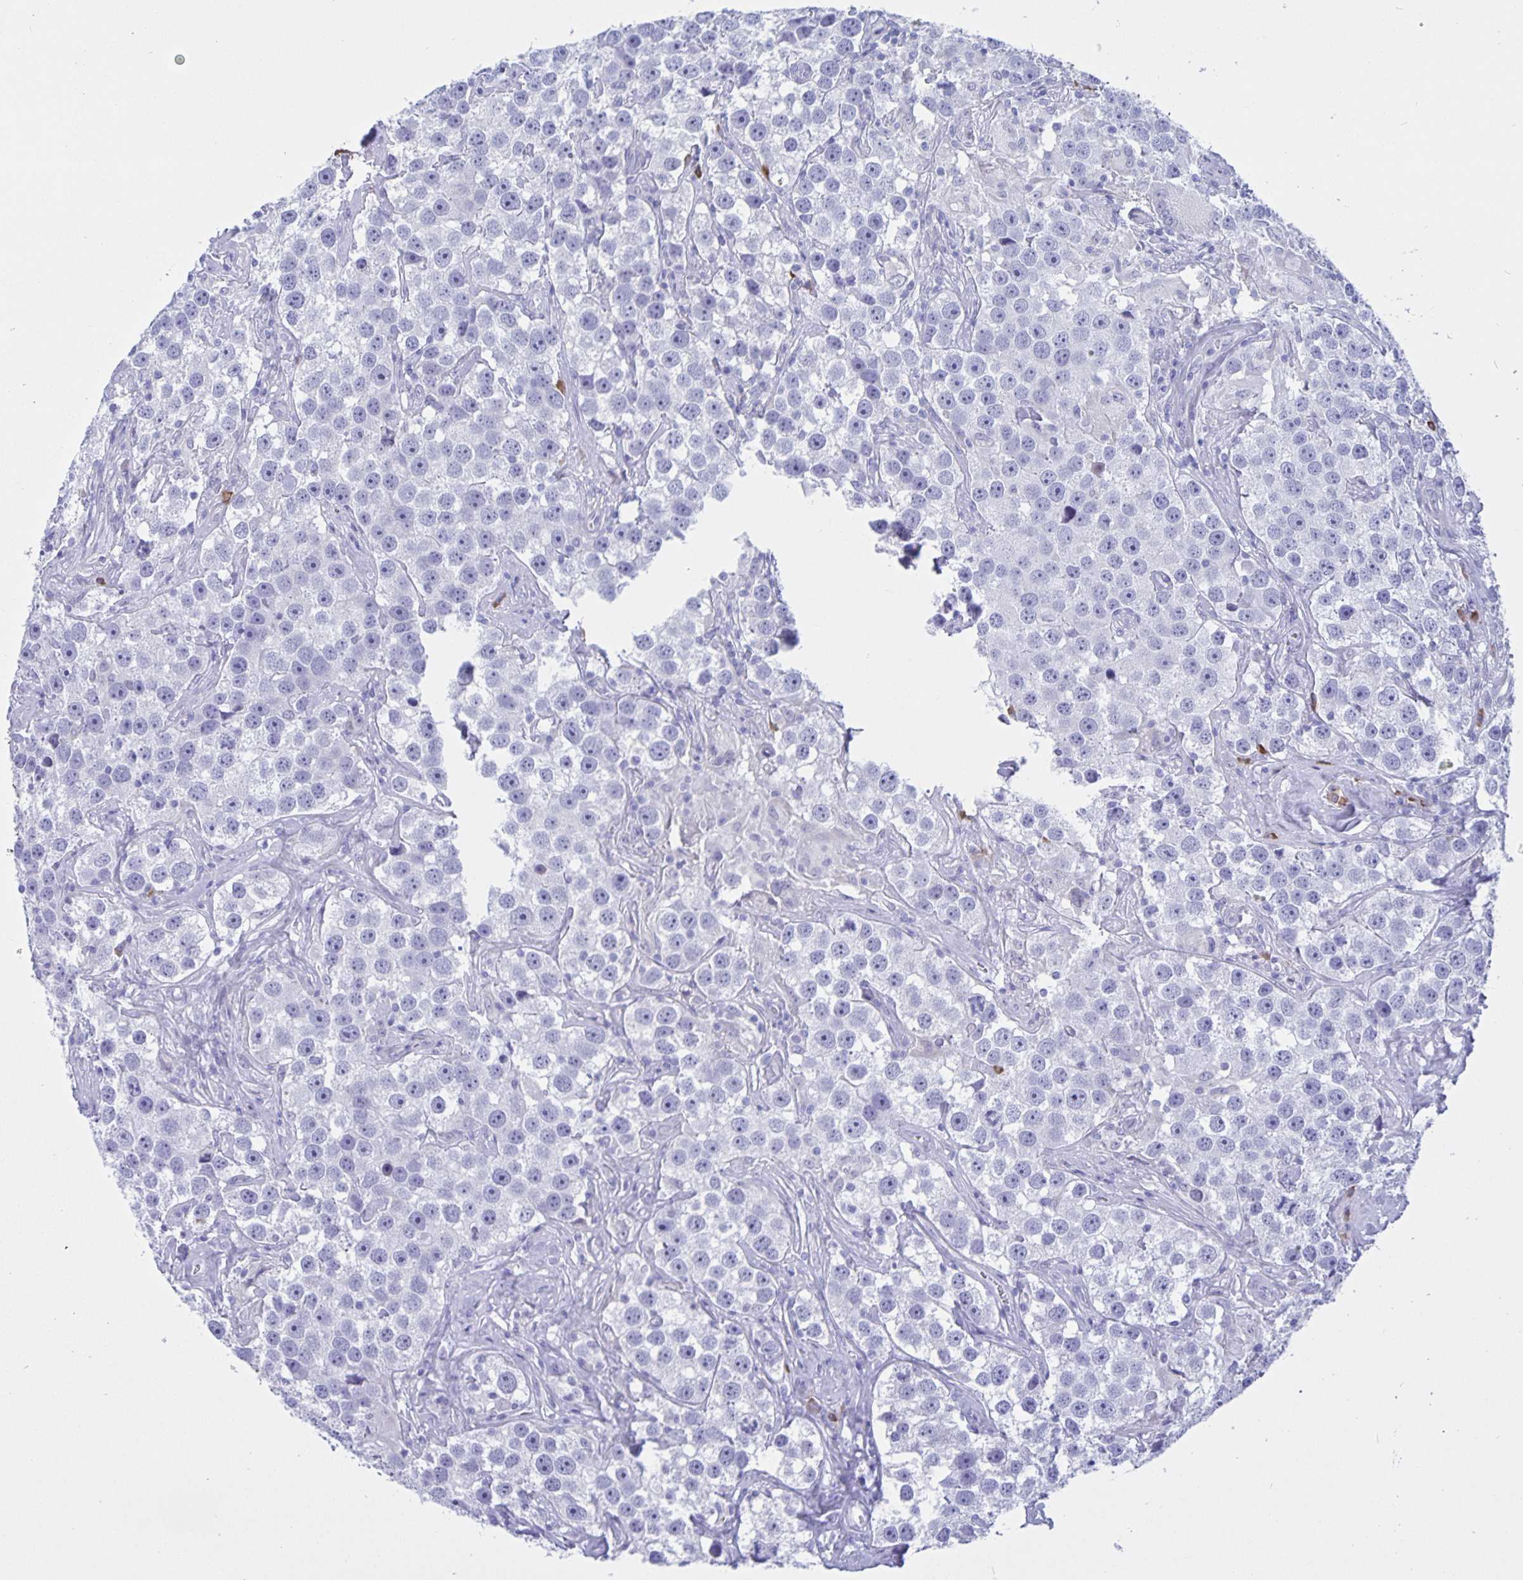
{"staining": {"intensity": "negative", "quantity": "none", "location": "none"}, "tissue": "testis cancer", "cell_type": "Tumor cells", "image_type": "cancer", "snomed": [{"axis": "morphology", "description": "Seminoma, NOS"}, {"axis": "topography", "description": "Testis"}], "caption": "Immunohistochemistry micrograph of neoplastic tissue: testis cancer stained with DAB demonstrates no significant protein expression in tumor cells. (Immunohistochemistry, brightfield microscopy, high magnification).", "gene": "ERMN", "patient": {"sex": "male", "age": 49}}